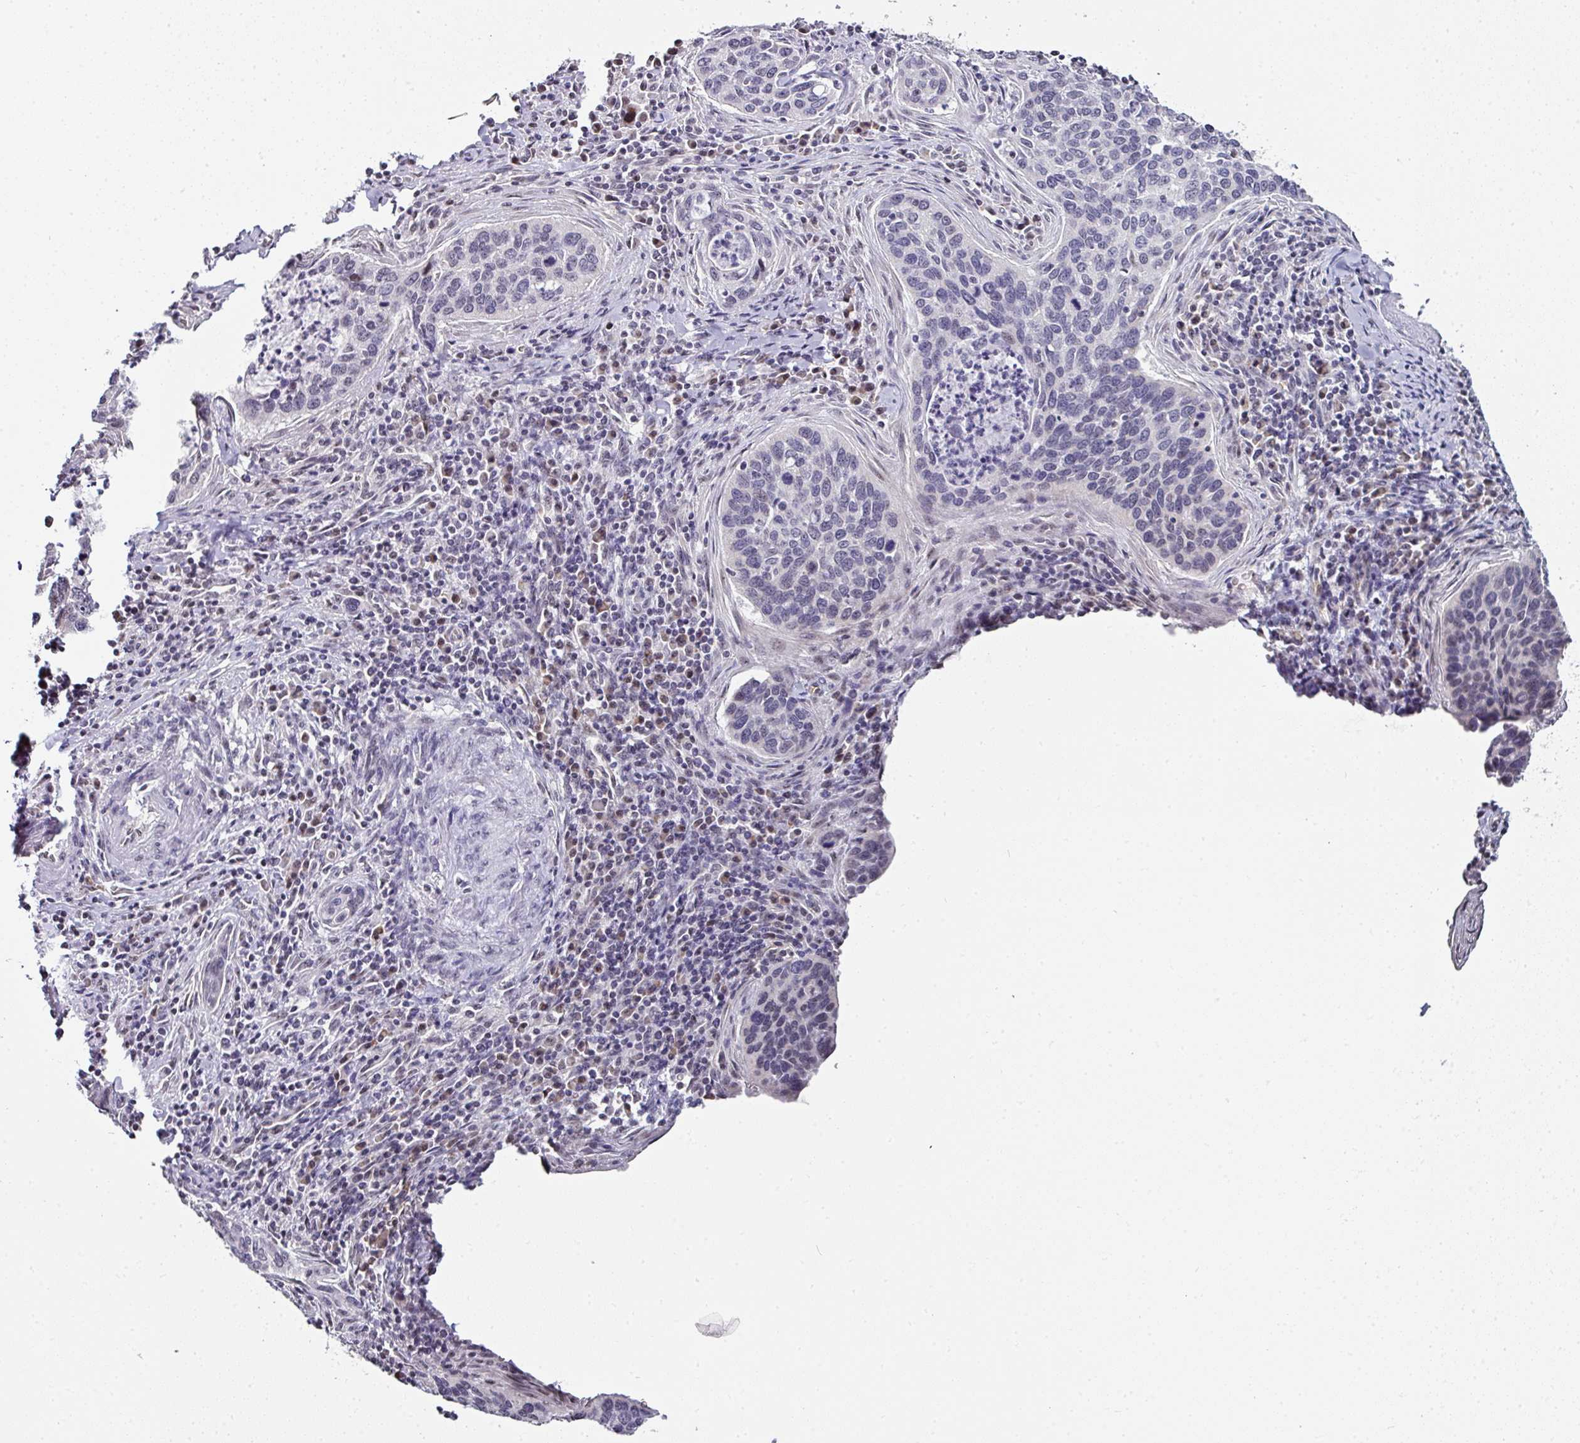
{"staining": {"intensity": "negative", "quantity": "none", "location": "none"}, "tissue": "cervical cancer", "cell_type": "Tumor cells", "image_type": "cancer", "snomed": [{"axis": "morphology", "description": "Squamous cell carcinoma, NOS"}, {"axis": "topography", "description": "Cervix"}], "caption": "There is no significant positivity in tumor cells of cervical cancer (squamous cell carcinoma).", "gene": "NACC2", "patient": {"sex": "female", "age": 53}}